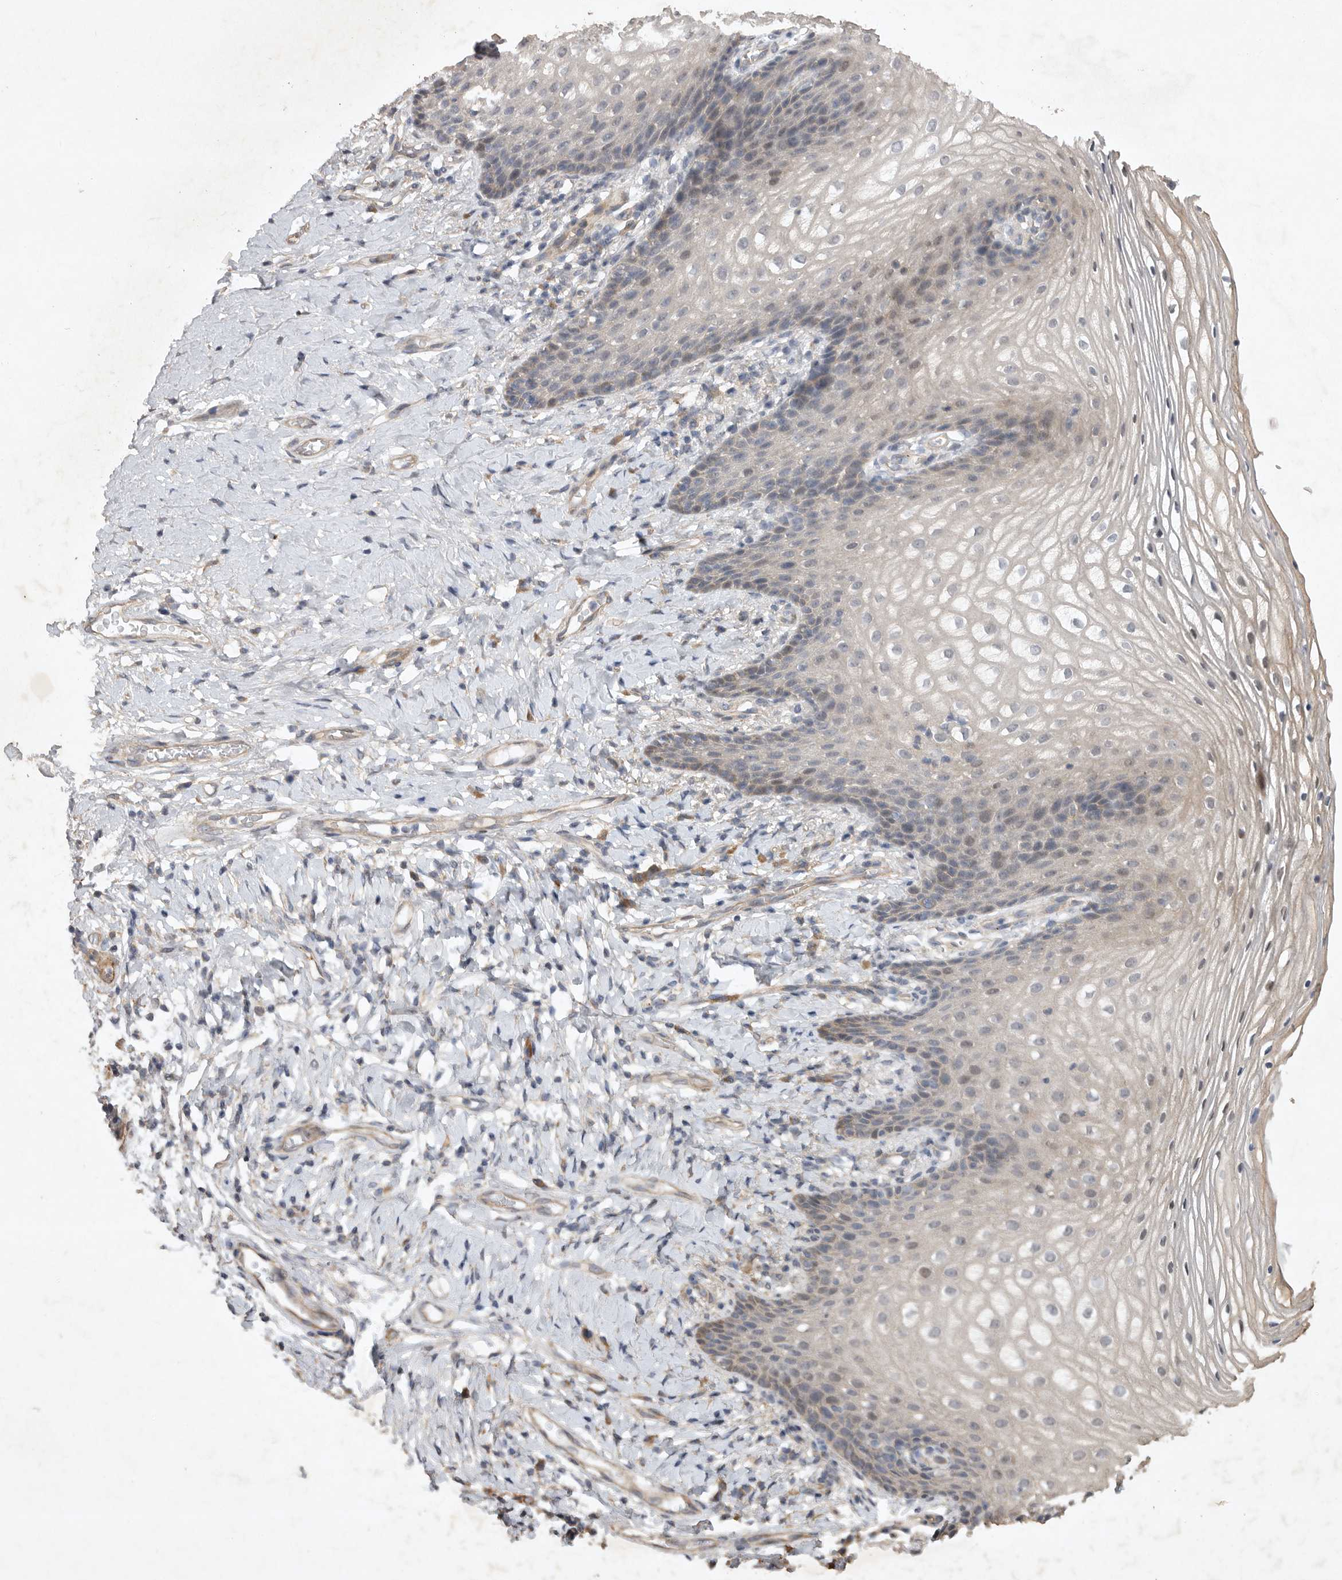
{"staining": {"intensity": "weak", "quantity": "<25%", "location": "nuclear"}, "tissue": "vagina", "cell_type": "Squamous epithelial cells", "image_type": "normal", "snomed": [{"axis": "morphology", "description": "Normal tissue, NOS"}, {"axis": "topography", "description": "Vagina"}], "caption": "Protein analysis of benign vagina exhibits no significant positivity in squamous epithelial cells.", "gene": "EDEM3", "patient": {"sex": "female", "age": 60}}